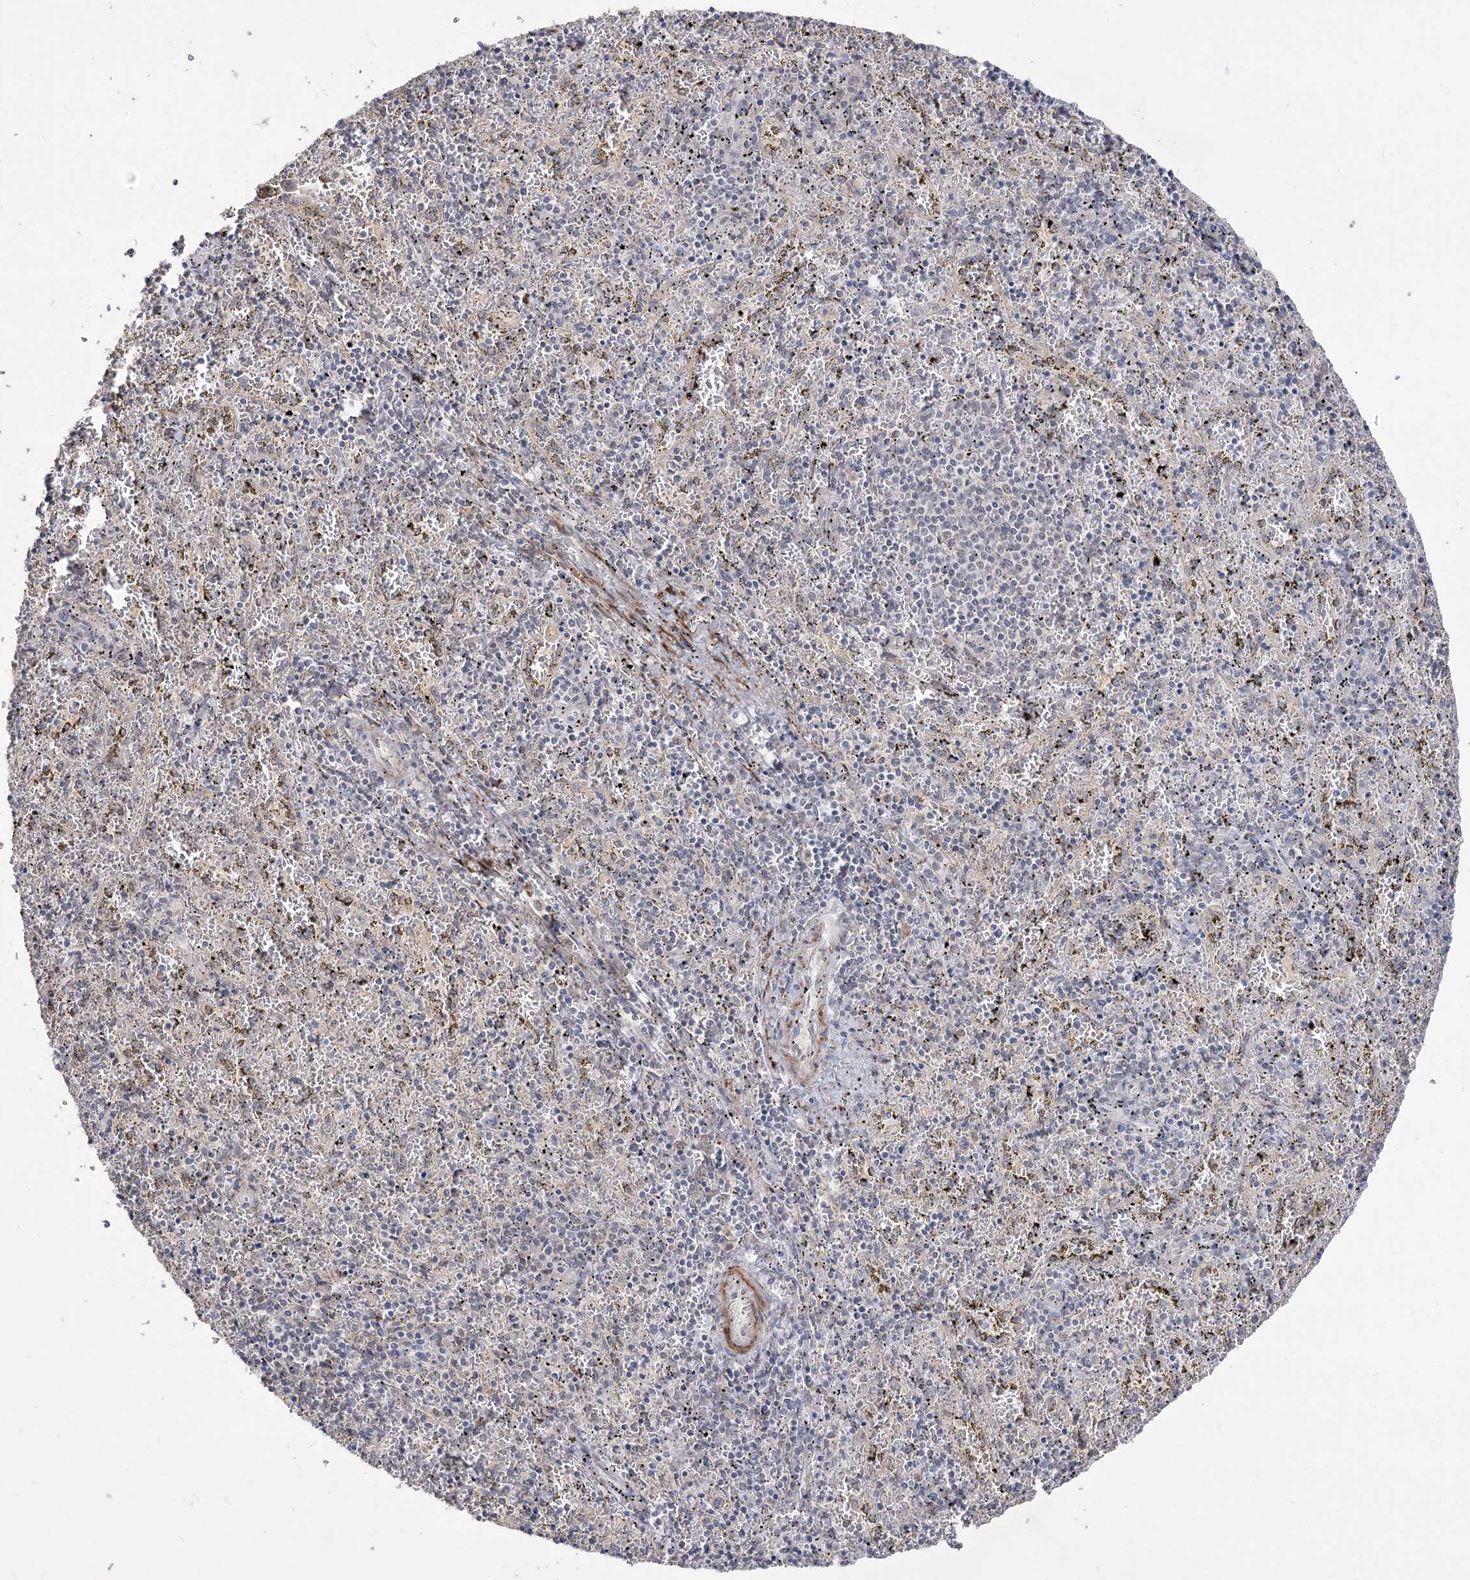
{"staining": {"intensity": "negative", "quantity": "none", "location": "none"}, "tissue": "spleen", "cell_type": "Cells in red pulp", "image_type": "normal", "snomed": [{"axis": "morphology", "description": "Normal tissue, NOS"}, {"axis": "topography", "description": "Spleen"}], "caption": "Immunohistochemistry (IHC) photomicrograph of unremarkable spleen stained for a protein (brown), which shows no positivity in cells in red pulp. Brightfield microscopy of IHC stained with DAB (3,3'-diaminobenzidine) (brown) and hematoxylin (blue), captured at high magnification.", "gene": "ZSCAN23", "patient": {"sex": "male", "age": 11}}